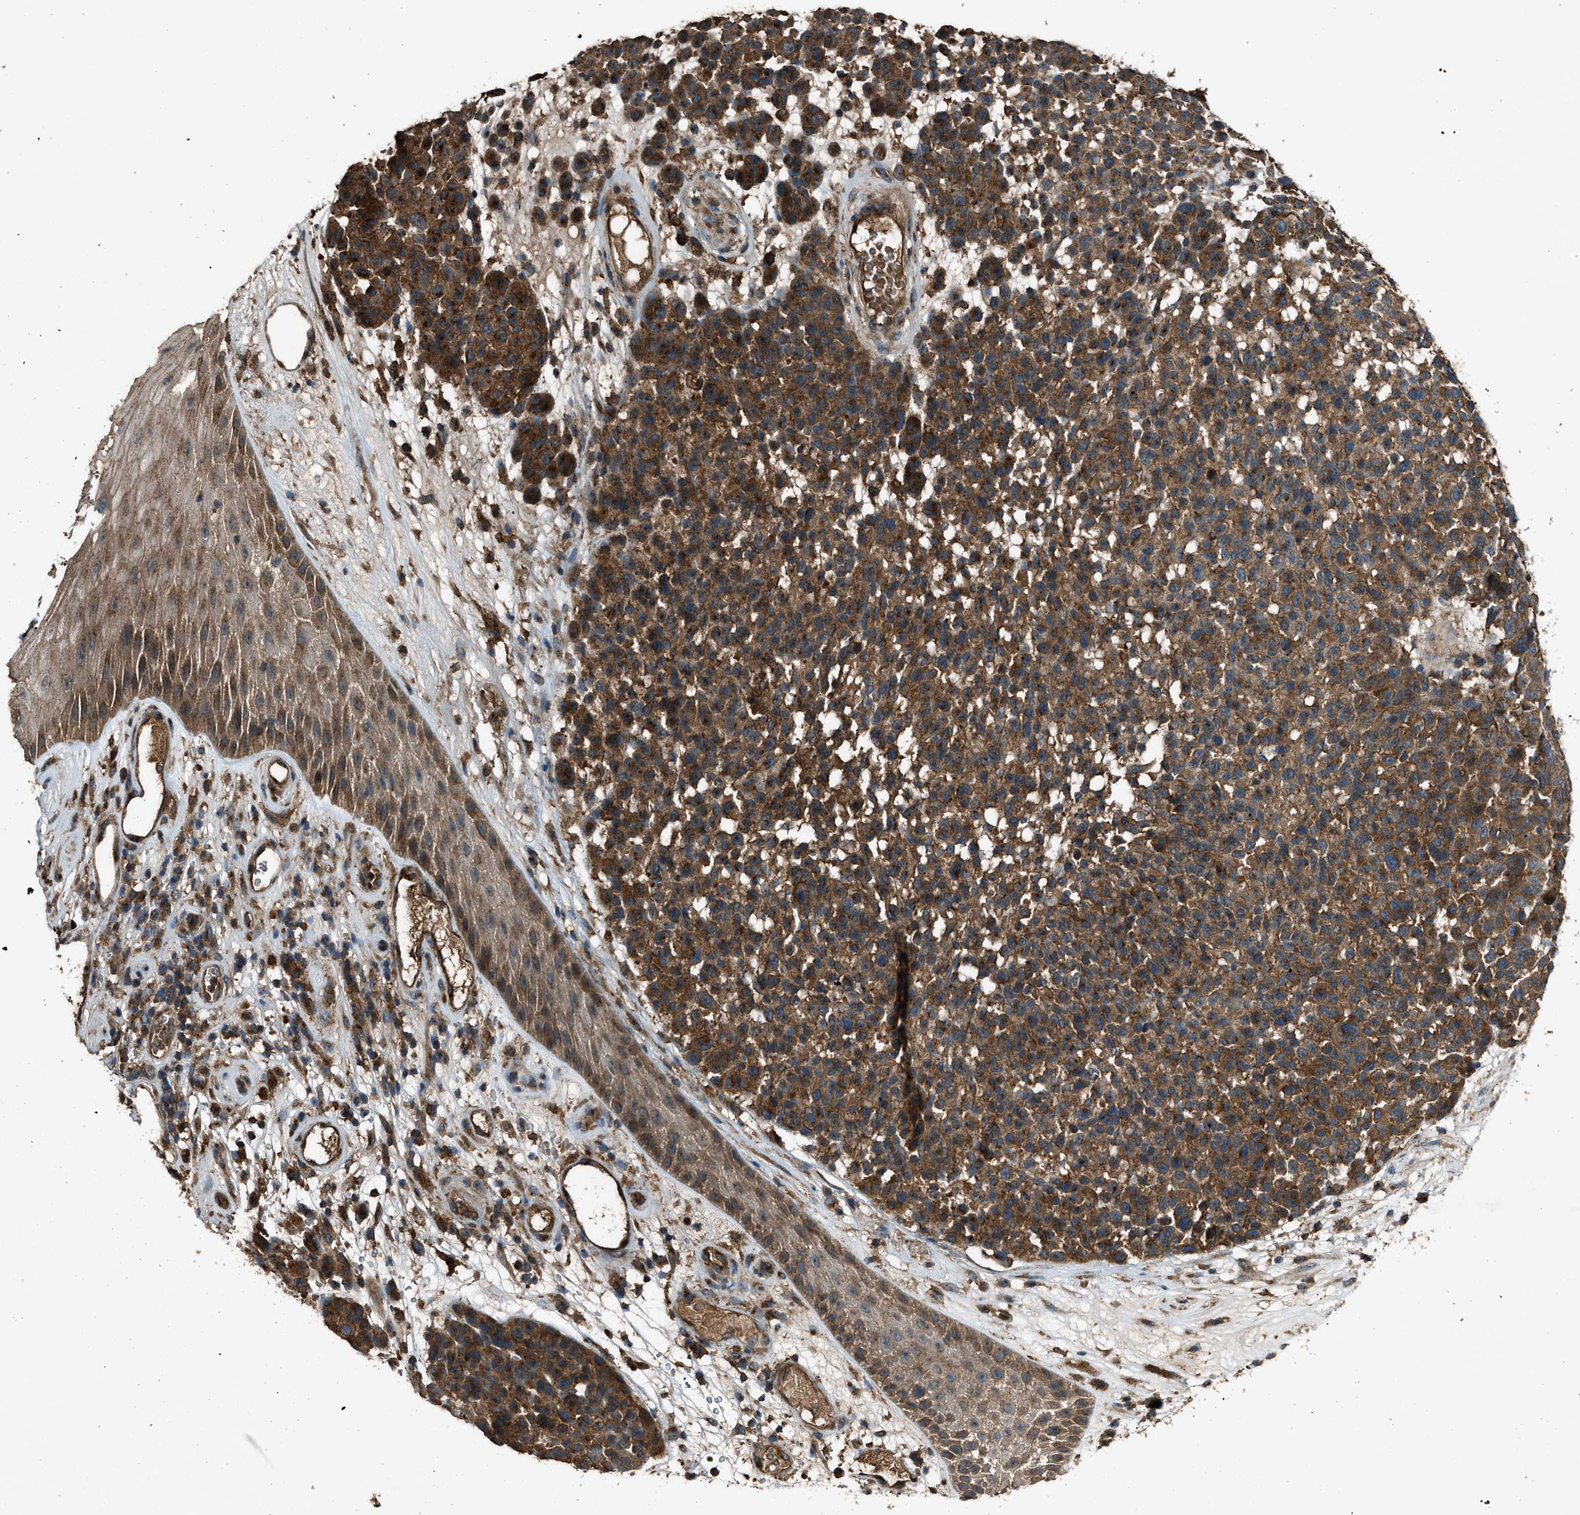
{"staining": {"intensity": "strong", "quantity": ">75%", "location": "cytoplasmic/membranous"}, "tissue": "melanoma", "cell_type": "Tumor cells", "image_type": "cancer", "snomed": [{"axis": "morphology", "description": "Malignant melanoma, NOS"}, {"axis": "topography", "description": "Skin"}], "caption": "Protein positivity by IHC reveals strong cytoplasmic/membranous expression in about >75% of tumor cells in melanoma.", "gene": "MAP3K8", "patient": {"sex": "male", "age": 59}}